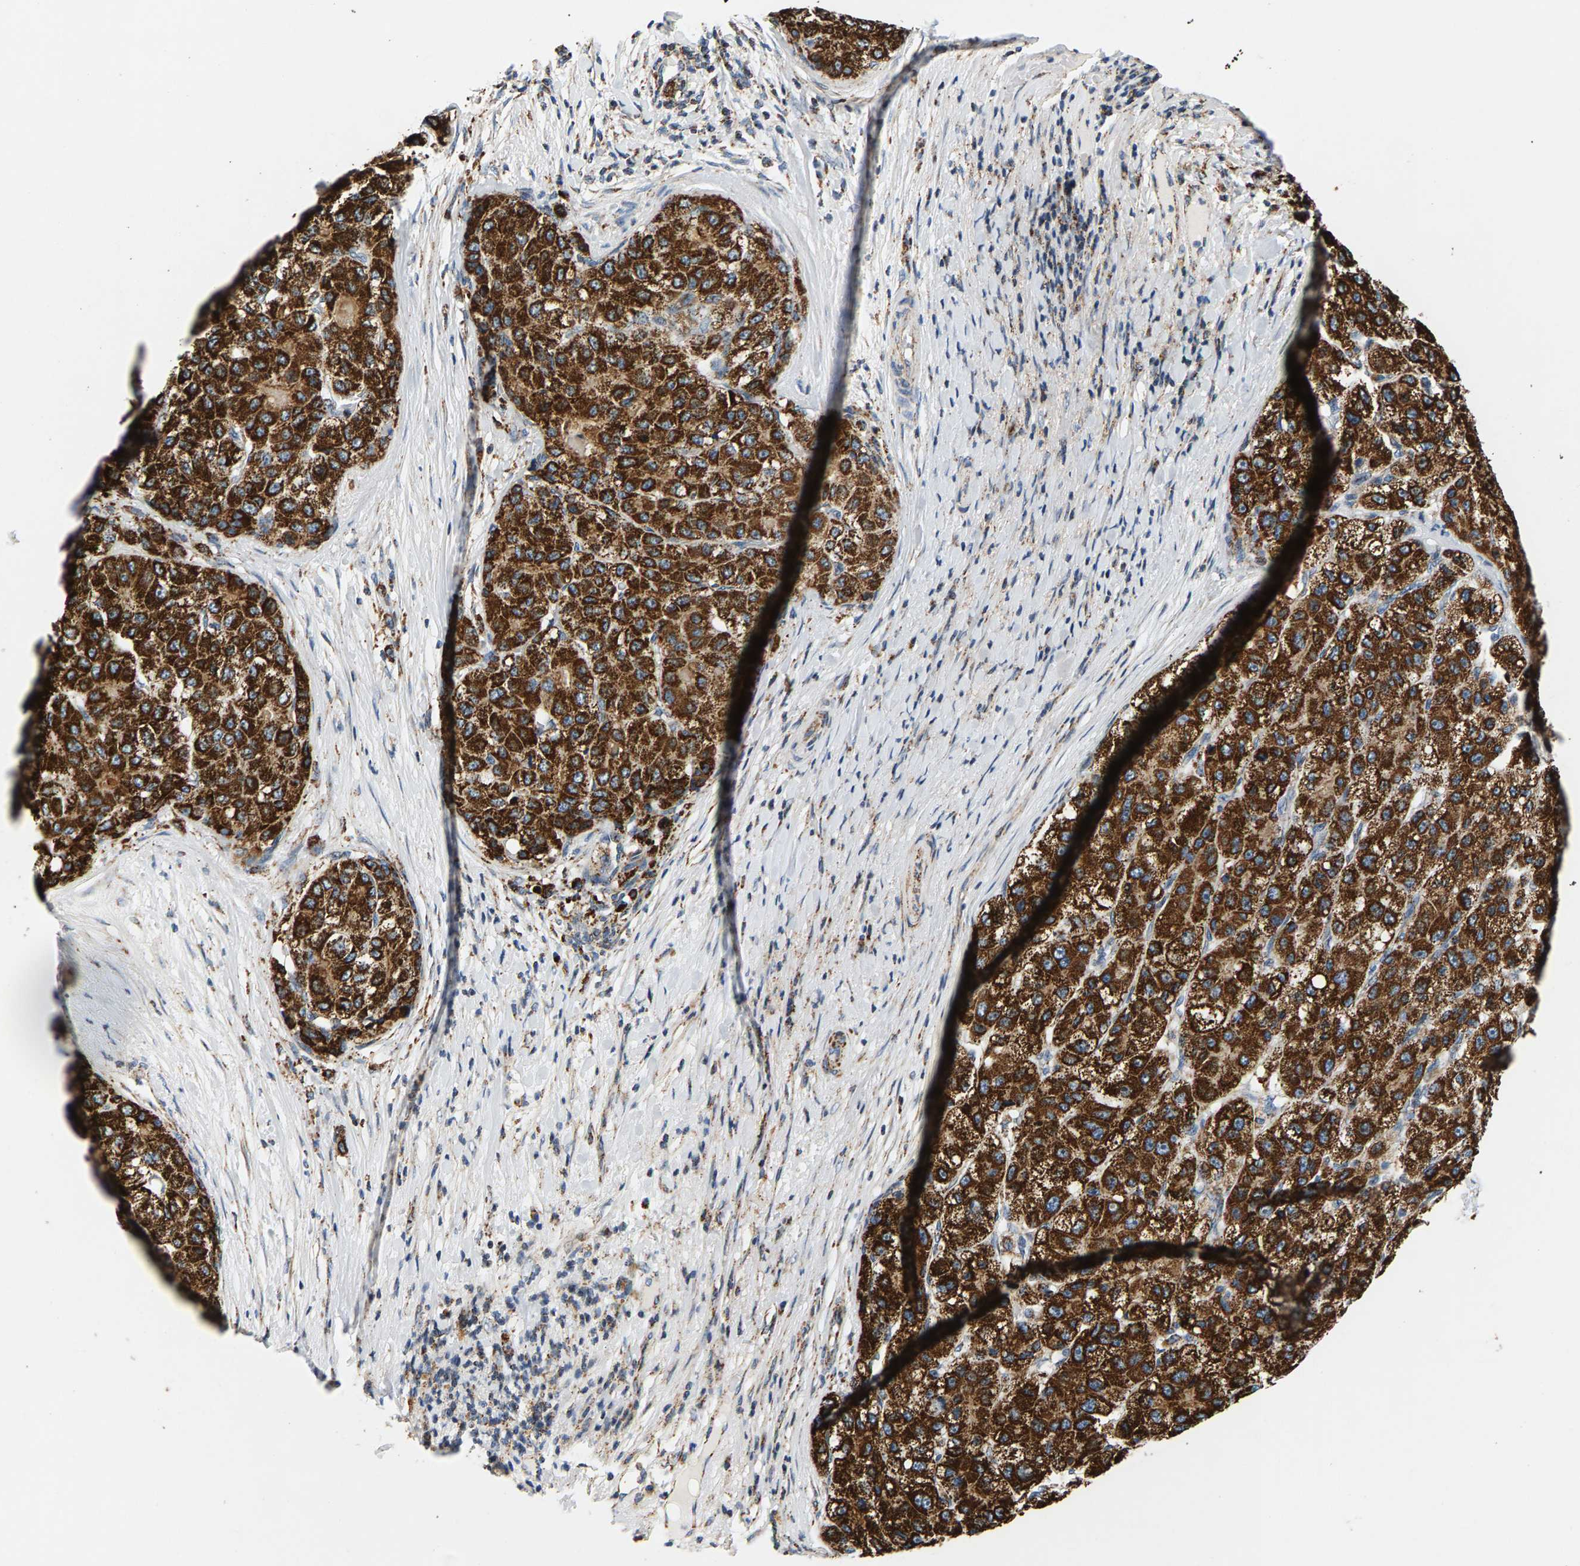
{"staining": {"intensity": "strong", "quantity": ">75%", "location": "cytoplasmic/membranous"}, "tissue": "liver cancer", "cell_type": "Tumor cells", "image_type": "cancer", "snomed": [{"axis": "morphology", "description": "Carcinoma, Hepatocellular, NOS"}, {"axis": "topography", "description": "Liver"}], "caption": "Liver hepatocellular carcinoma stained with DAB (3,3'-diaminobenzidine) IHC exhibits high levels of strong cytoplasmic/membranous staining in approximately >75% of tumor cells. The protein of interest is shown in brown color, while the nuclei are stained blue.", "gene": "PDE1A", "patient": {"sex": "male", "age": 80}}